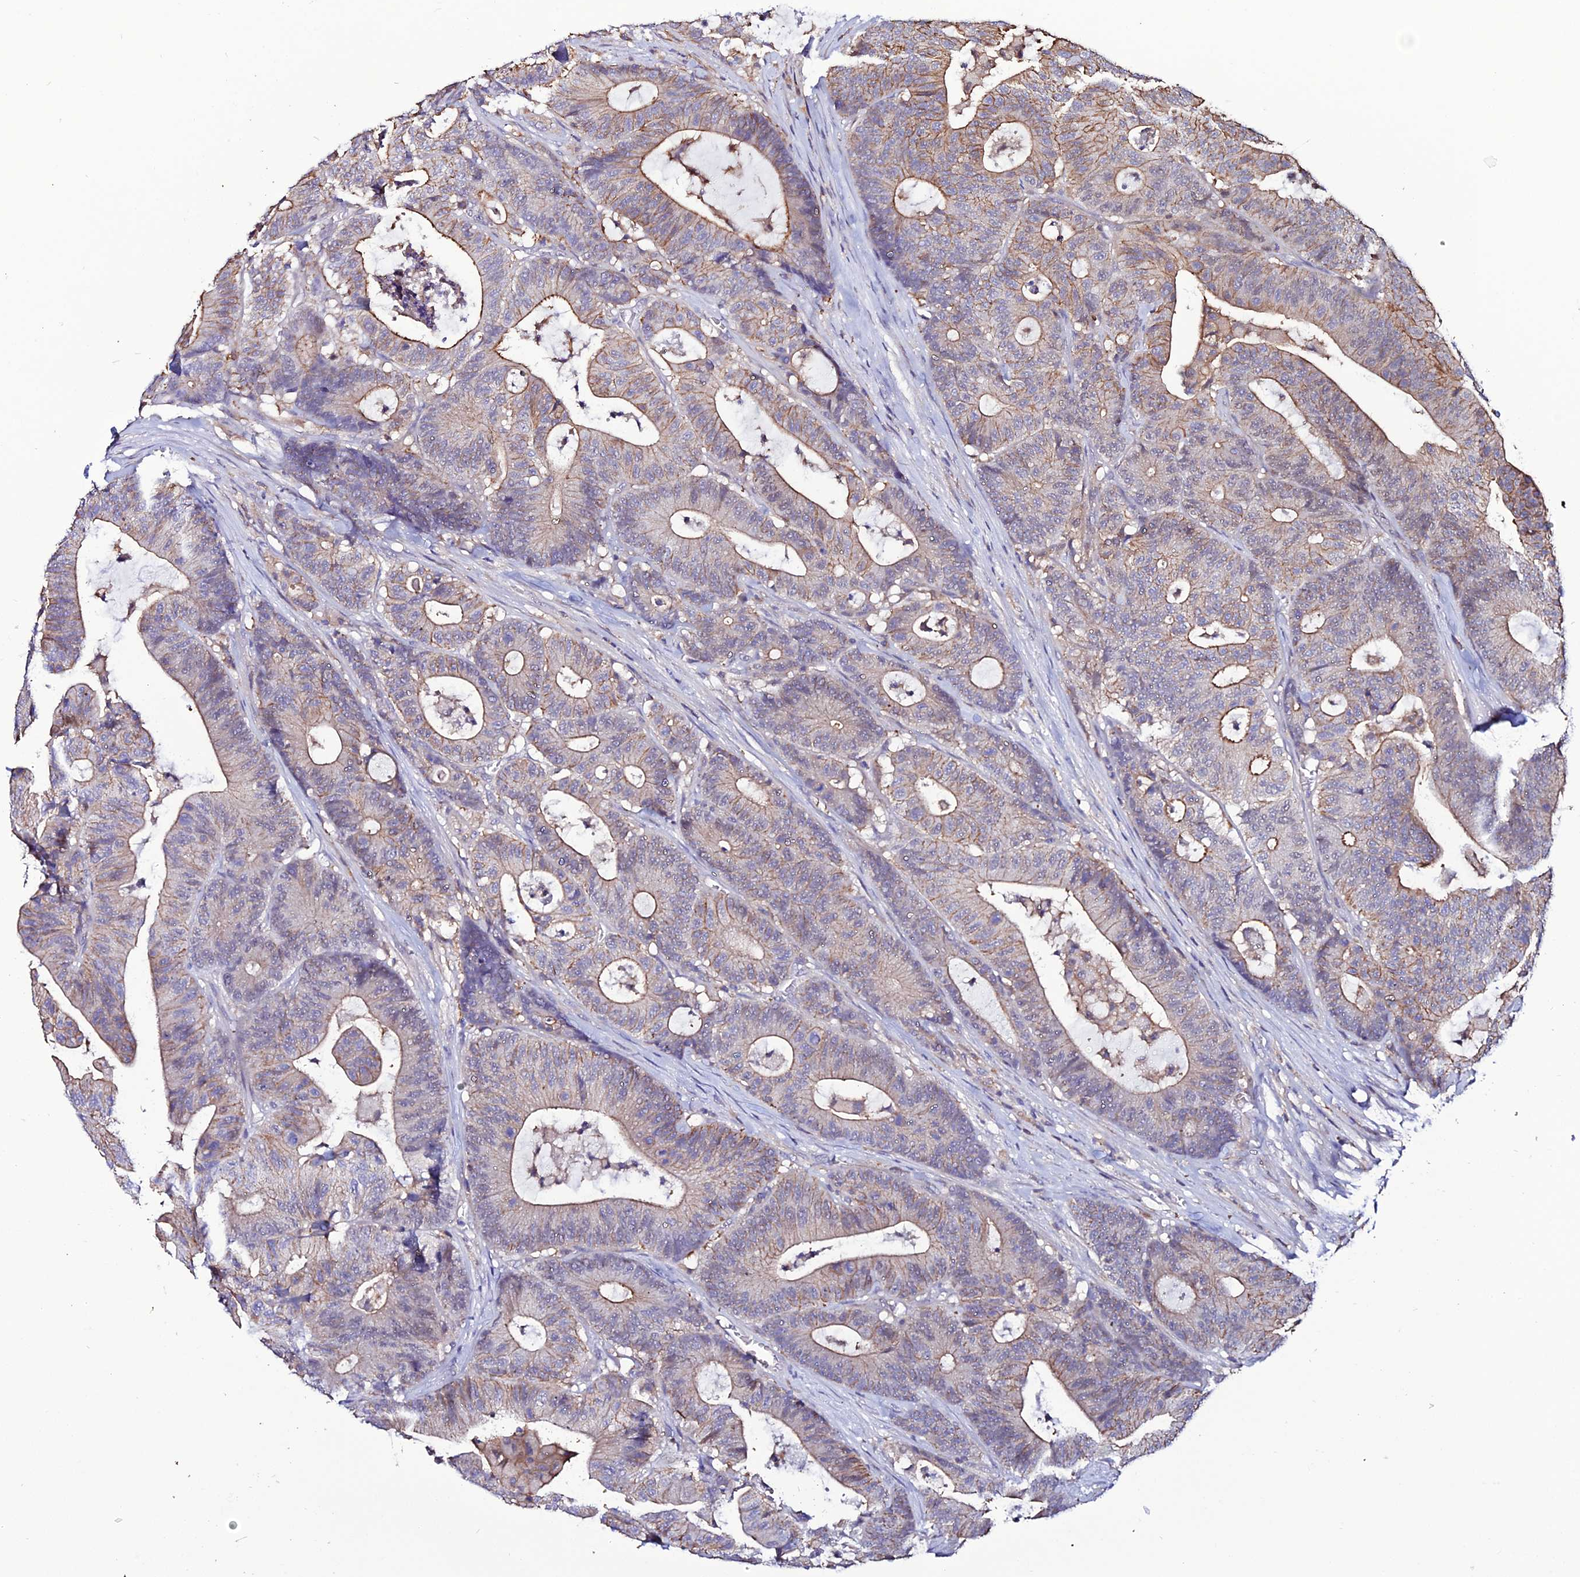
{"staining": {"intensity": "moderate", "quantity": "25%-75%", "location": "cytoplasmic/membranous"}, "tissue": "colorectal cancer", "cell_type": "Tumor cells", "image_type": "cancer", "snomed": [{"axis": "morphology", "description": "Adenocarcinoma, NOS"}, {"axis": "topography", "description": "Colon"}], "caption": "Colorectal cancer (adenocarcinoma) stained with DAB (3,3'-diaminobenzidine) immunohistochemistry exhibits medium levels of moderate cytoplasmic/membranous expression in approximately 25%-75% of tumor cells.", "gene": "USP17L15", "patient": {"sex": "female", "age": 84}}